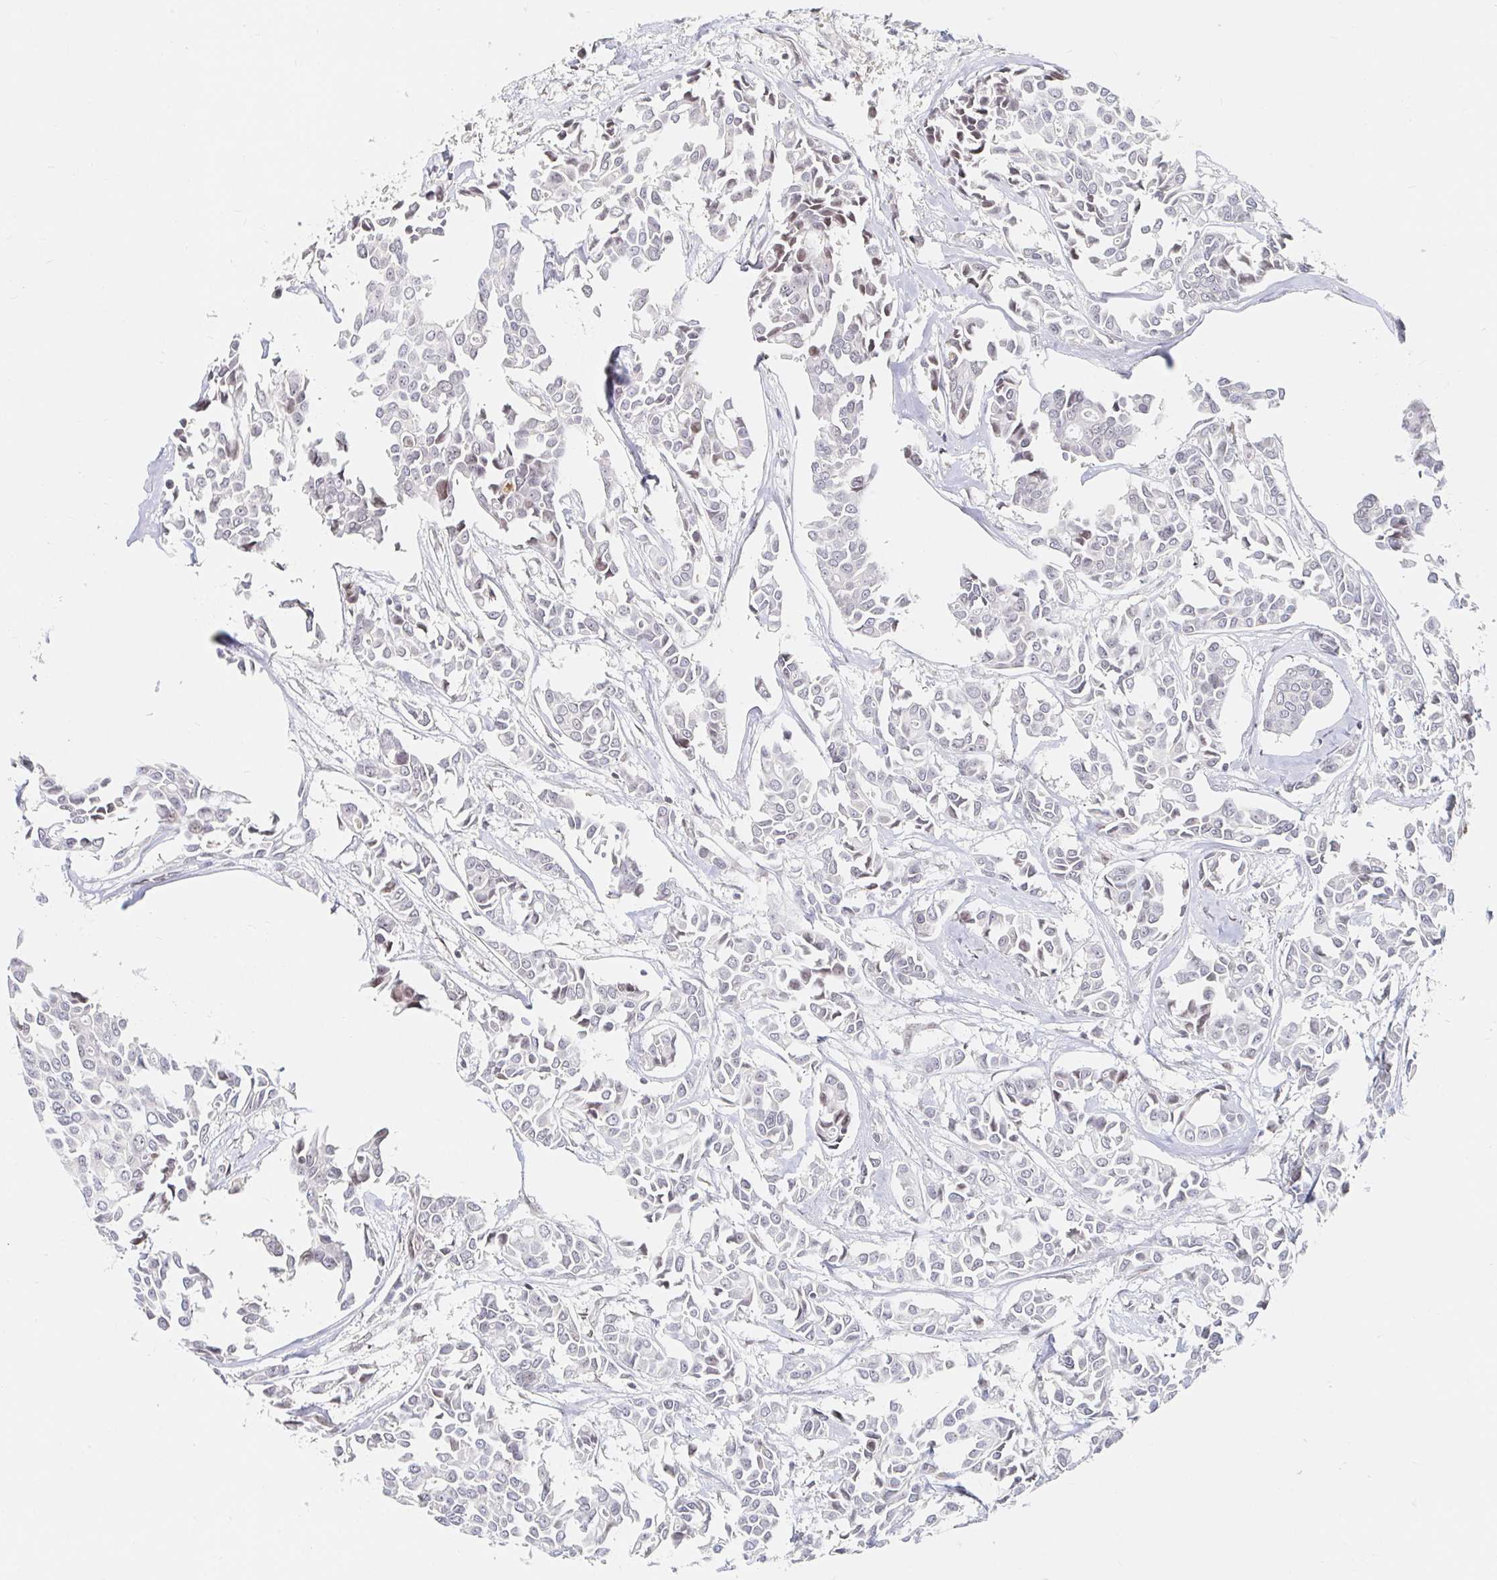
{"staining": {"intensity": "weak", "quantity": "<25%", "location": "nuclear"}, "tissue": "breast cancer", "cell_type": "Tumor cells", "image_type": "cancer", "snomed": [{"axis": "morphology", "description": "Duct carcinoma"}, {"axis": "topography", "description": "Breast"}], "caption": "A photomicrograph of human intraductal carcinoma (breast) is negative for staining in tumor cells. (DAB (3,3'-diaminobenzidine) immunohistochemistry (IHC), high magnification).", "gene": "CHD2", "patient": {"sex": "female", "age": 54}}